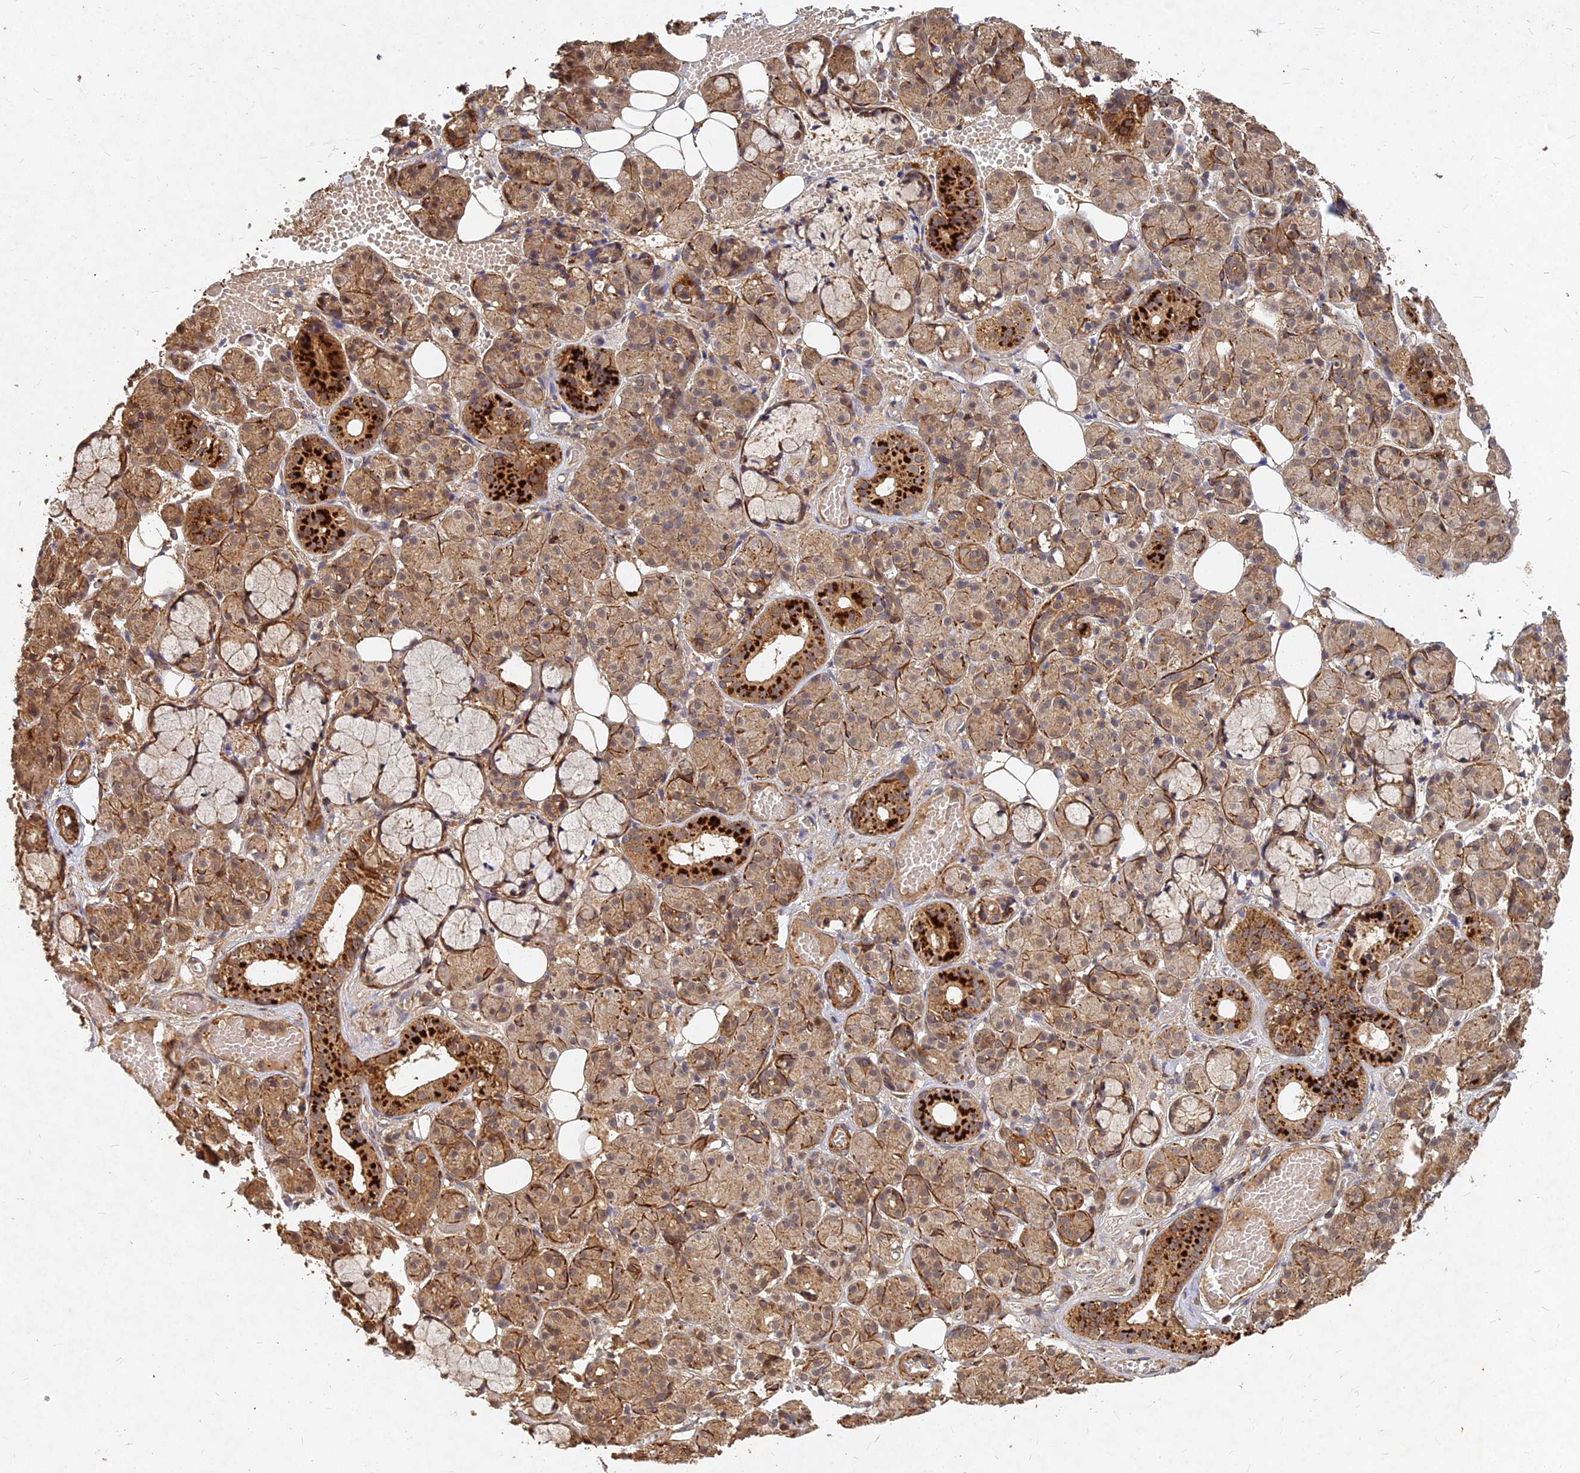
{"staining": {"intensity": "strong", "quantity": "25%-75%", "location": "cytoplasmic/membranous"}, "tissue": "salivary gland", "cell_type": "Glandular cells", "image_type": "normal", "snomed": [{"axis": "morphology", "description": "Normal tissue, NOS"}, {"axis": "topography", "description": "Salivary gland"}], "caption": "This image reveals IHC staining of unremarkable salivary gland, with high strong cytoplasmic/membranous expression in approximately 25%-75% of glandular cells.", "gene": "UBE2W", "patient": {"sex": "male", "age": 63}}